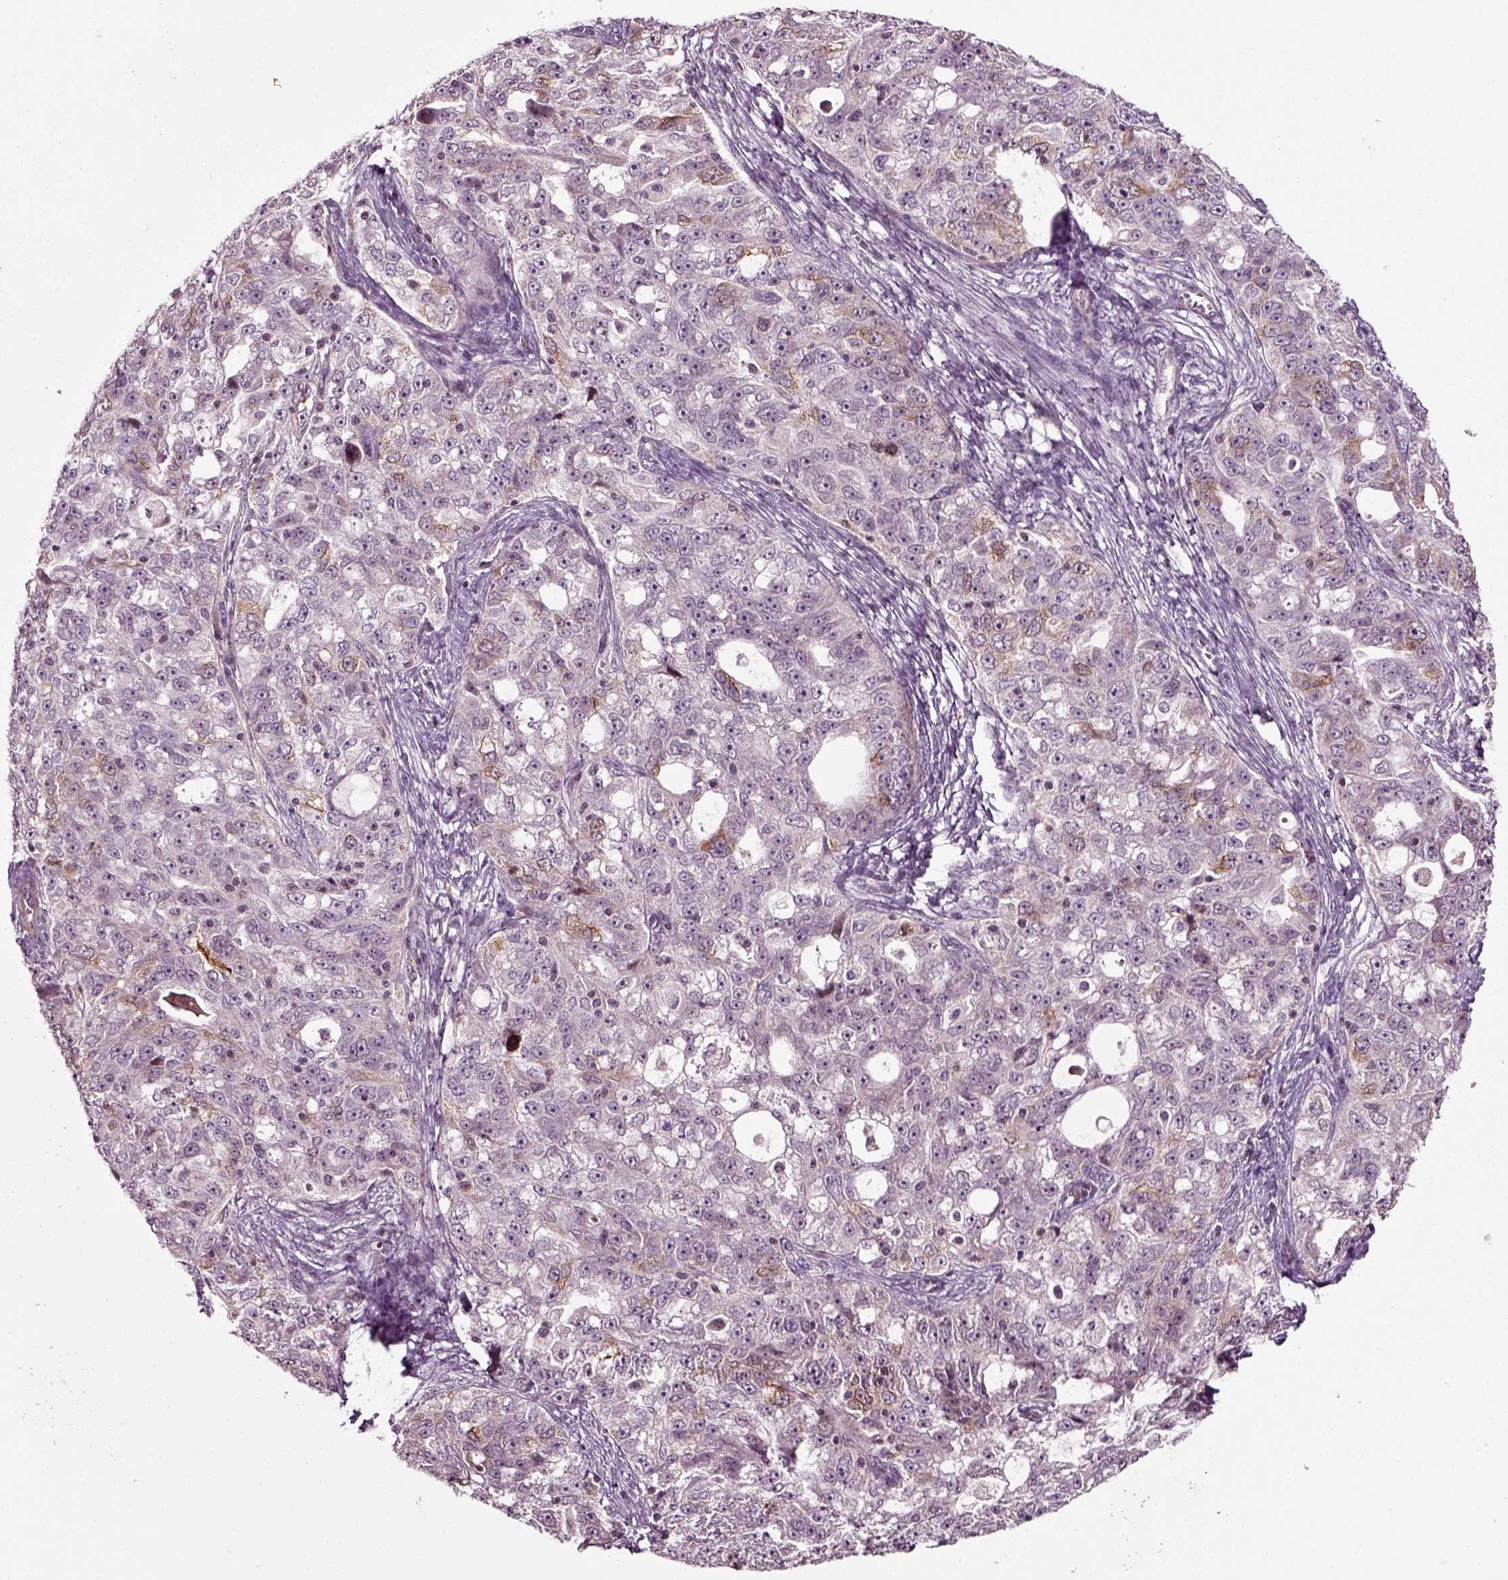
{"staining": {"intensity": "weak", "quantity": "<25%", "location": "cytoplasmic/membranous"}, "tissue": "ovarian cancer", "cell_type": "Tumor cells", "image_type": "cancer", "snomed": [{"axis": "morphology", "description": "Cystadenocarcinoma, serous, NOS"}, {"axis": "topography", "description": "Ovary"}], "caption": "This is an immunohistochemistry (IHC) micrograph of ovarian serous cystadenocarcinoma. There is no expression in tumor cells.", "gene": "KNSTRN", "patient": {"sex": "female", "age": 51}}